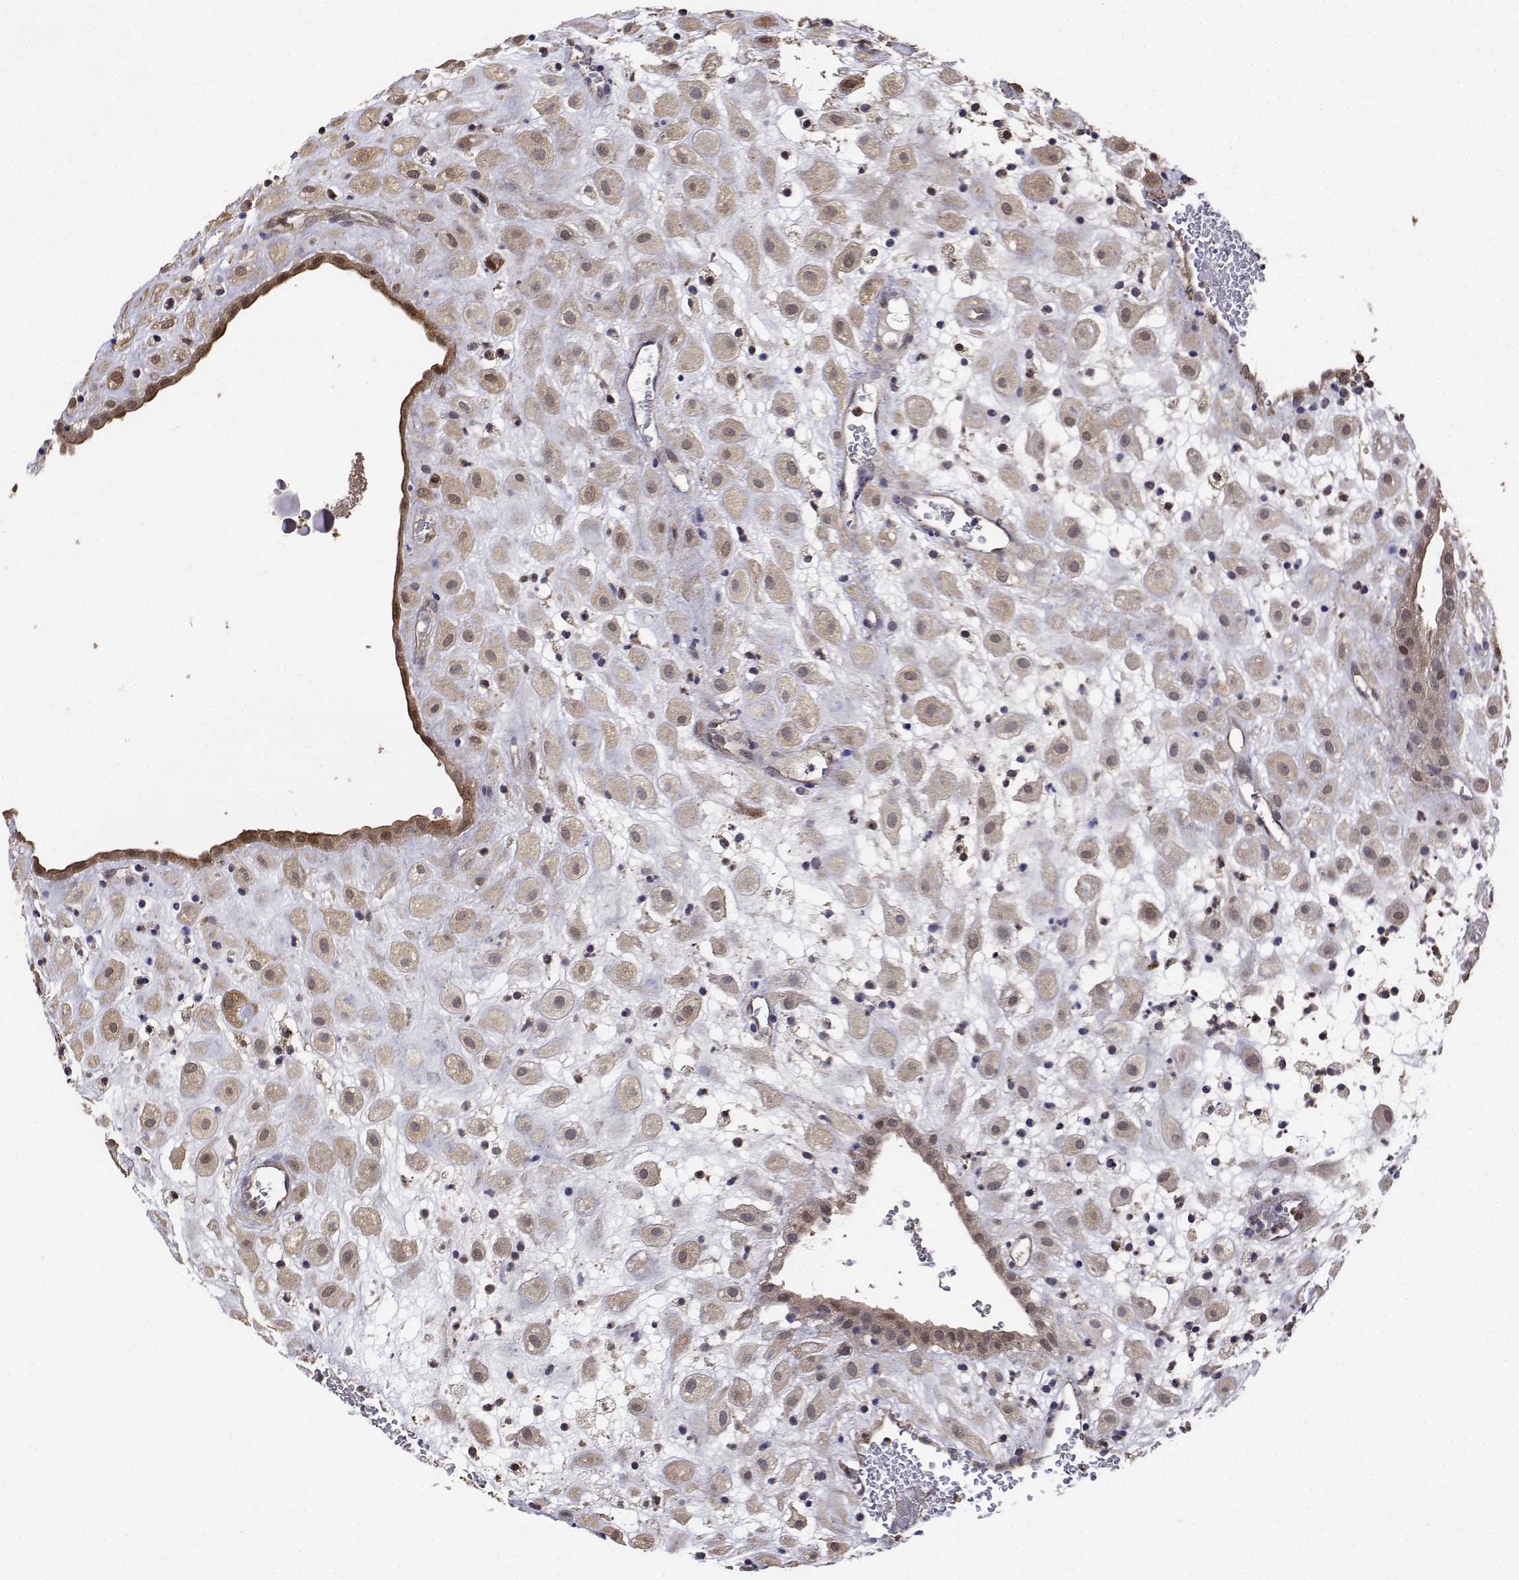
{"staining": {"intensity": "weak", "quantity": ">75%", "location": "cytoplasmic/membranous"}, "tissue": "placenta", "cell_type": "Decidual cells", "image_type": "normal", "snomed": [{"axis": "morphology", "description": "Normal tissue, NOS"}, {"axis": "topography", "description": "Placenta"}], "caption": "Placenta stained for a protein exhibits weak cytoplasmic/membranous positivity in decidual cells. (DAB = brown stain, brightfield microscopy at high magnification).", "gene": "PCID2", "patient": {"sex": "female", "age": 24}}